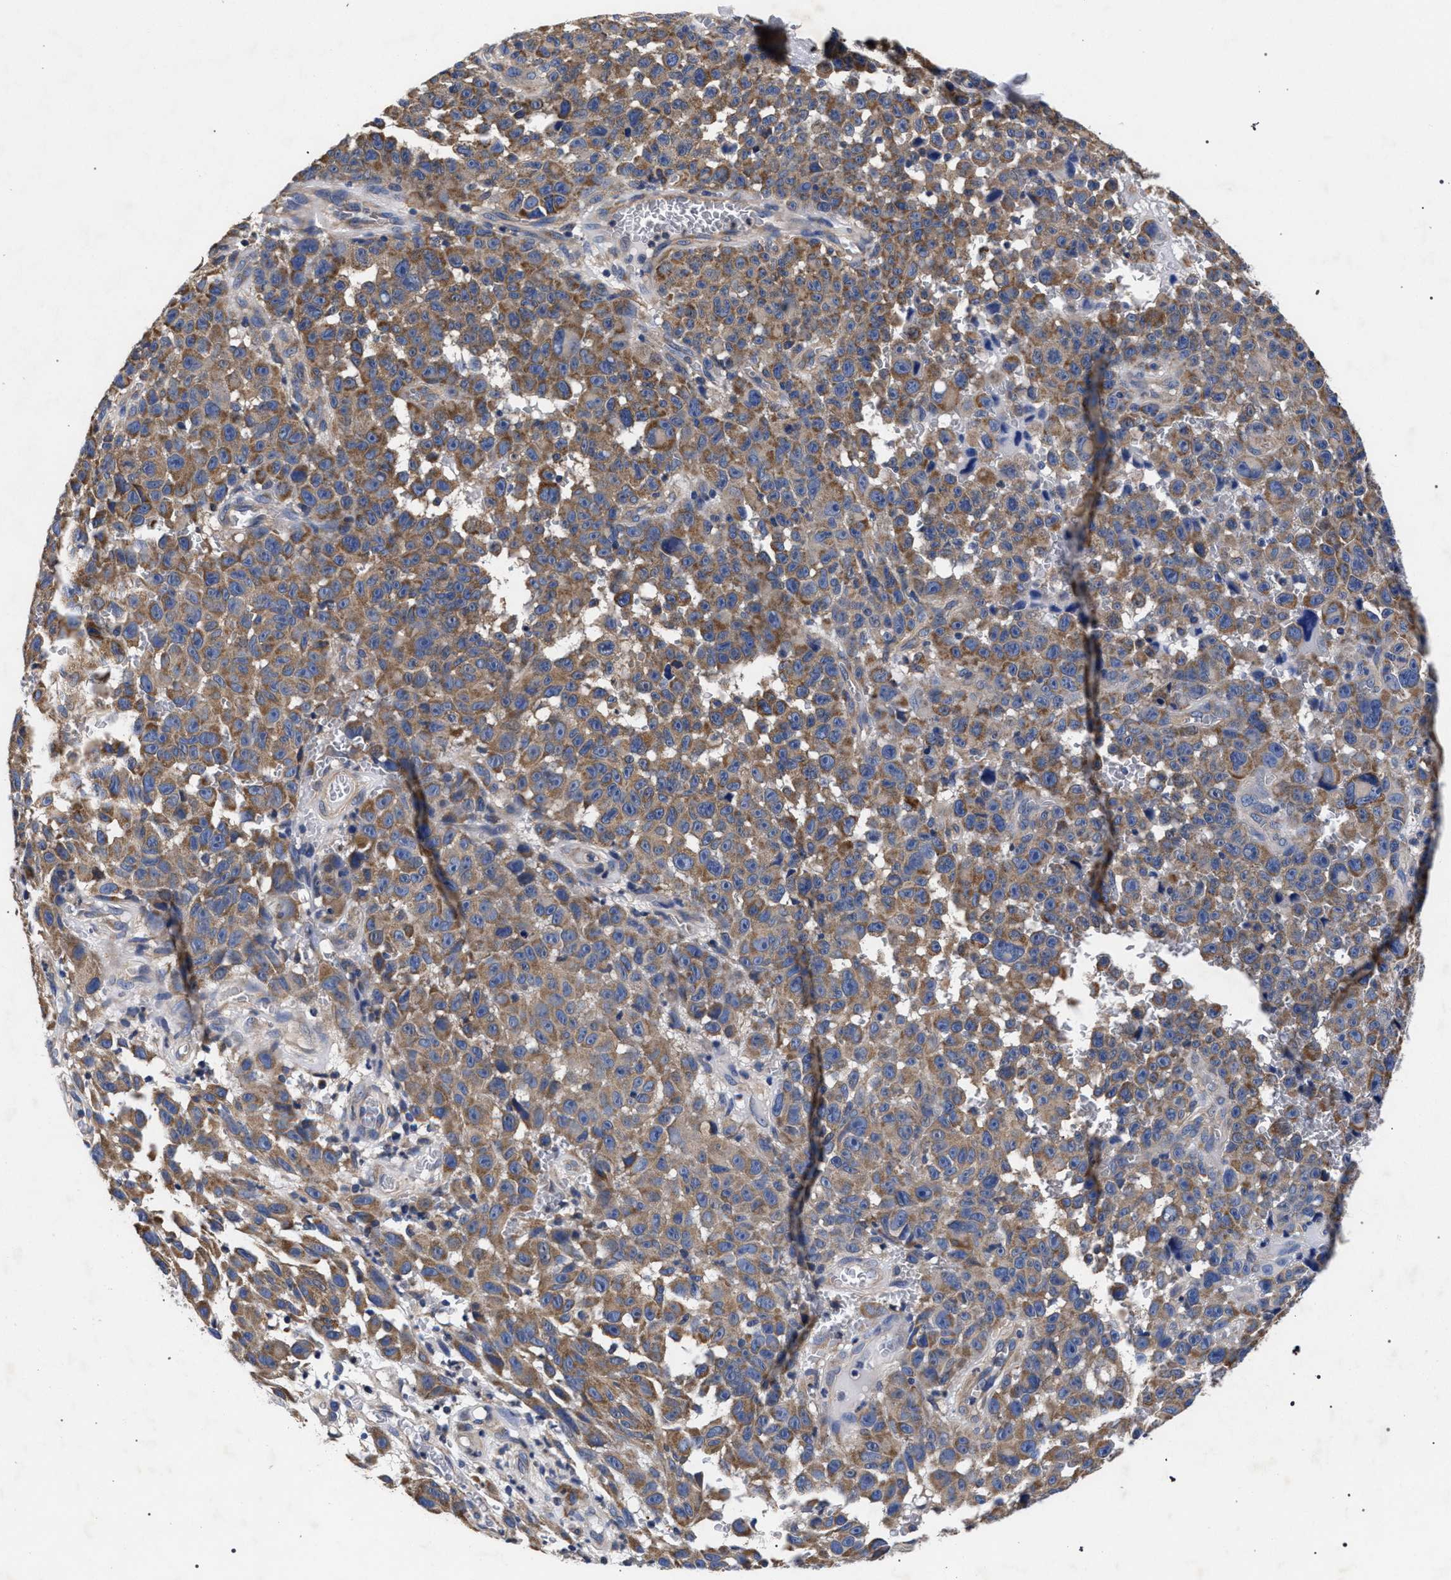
{"staining": {"intensity": "moderate", "quantity": ">75%", "location": "cytoplasmic/membranous"}, "tissue": "melanoma", "cell_type": "Tumor cells", "image_type": "cancer", "snomed": [{"axis": "morphology", "description": "Malignant melanoma, NOS"}, {"axis": "topography", "description": "Skin"}], "caption": "The immunohistochemical stain labels moderate cytoplasmic/membranous staining in tumor cells of malignant melanoma tissue. The staining is performed using DAB brown chromogen to label protein expression. The nuclei are counter-stained blue using hematoxylin.", "gene": "CFAP95", "patient": {"sex": "female", "age": 82}}